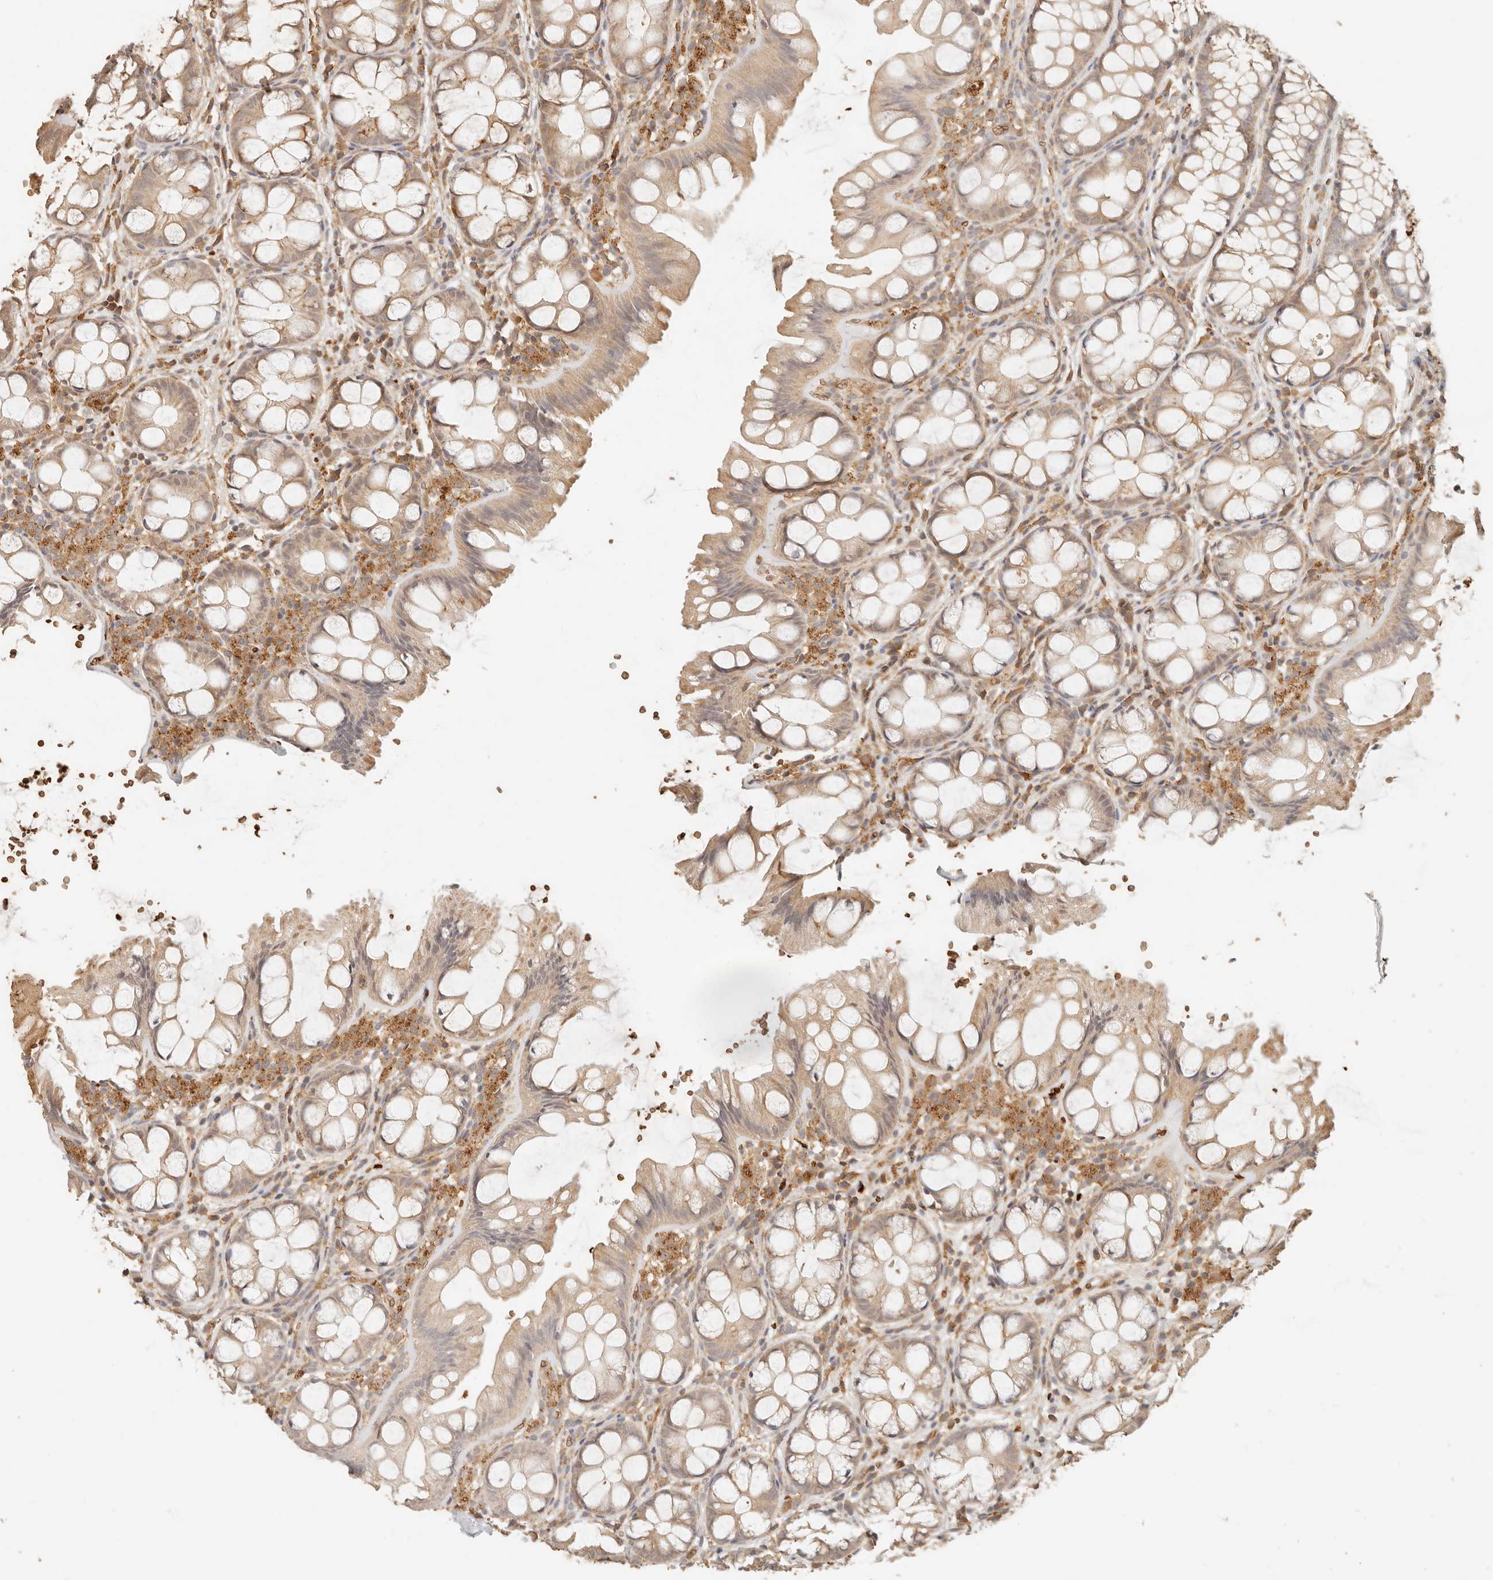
{"staining": {"intensity": "moderate", "quantity": ">75%", "location": "cytoplasmic/membranous"}, "tissue": "colon", "cell_type": "Endothelial cells", "image_type": "normal", "snomed": [{"axis": "morphology", "description": "Normal tissue, NOS"}, {"axis": "topography", "description": "Colon"}], "caption": "A high-resolution histopathology image shows immunohistochemistry staining of unremarkable colon, which exhibits moderate cytoplasmic/membranous positivity in about >75% of endothelial cells. (DAB (3,3'-diaminobenzidine) = brown stain, brightfield microscopy at high magnification).", "gene": "INTS11", "patient": {"sex": "male", "age": 47}}